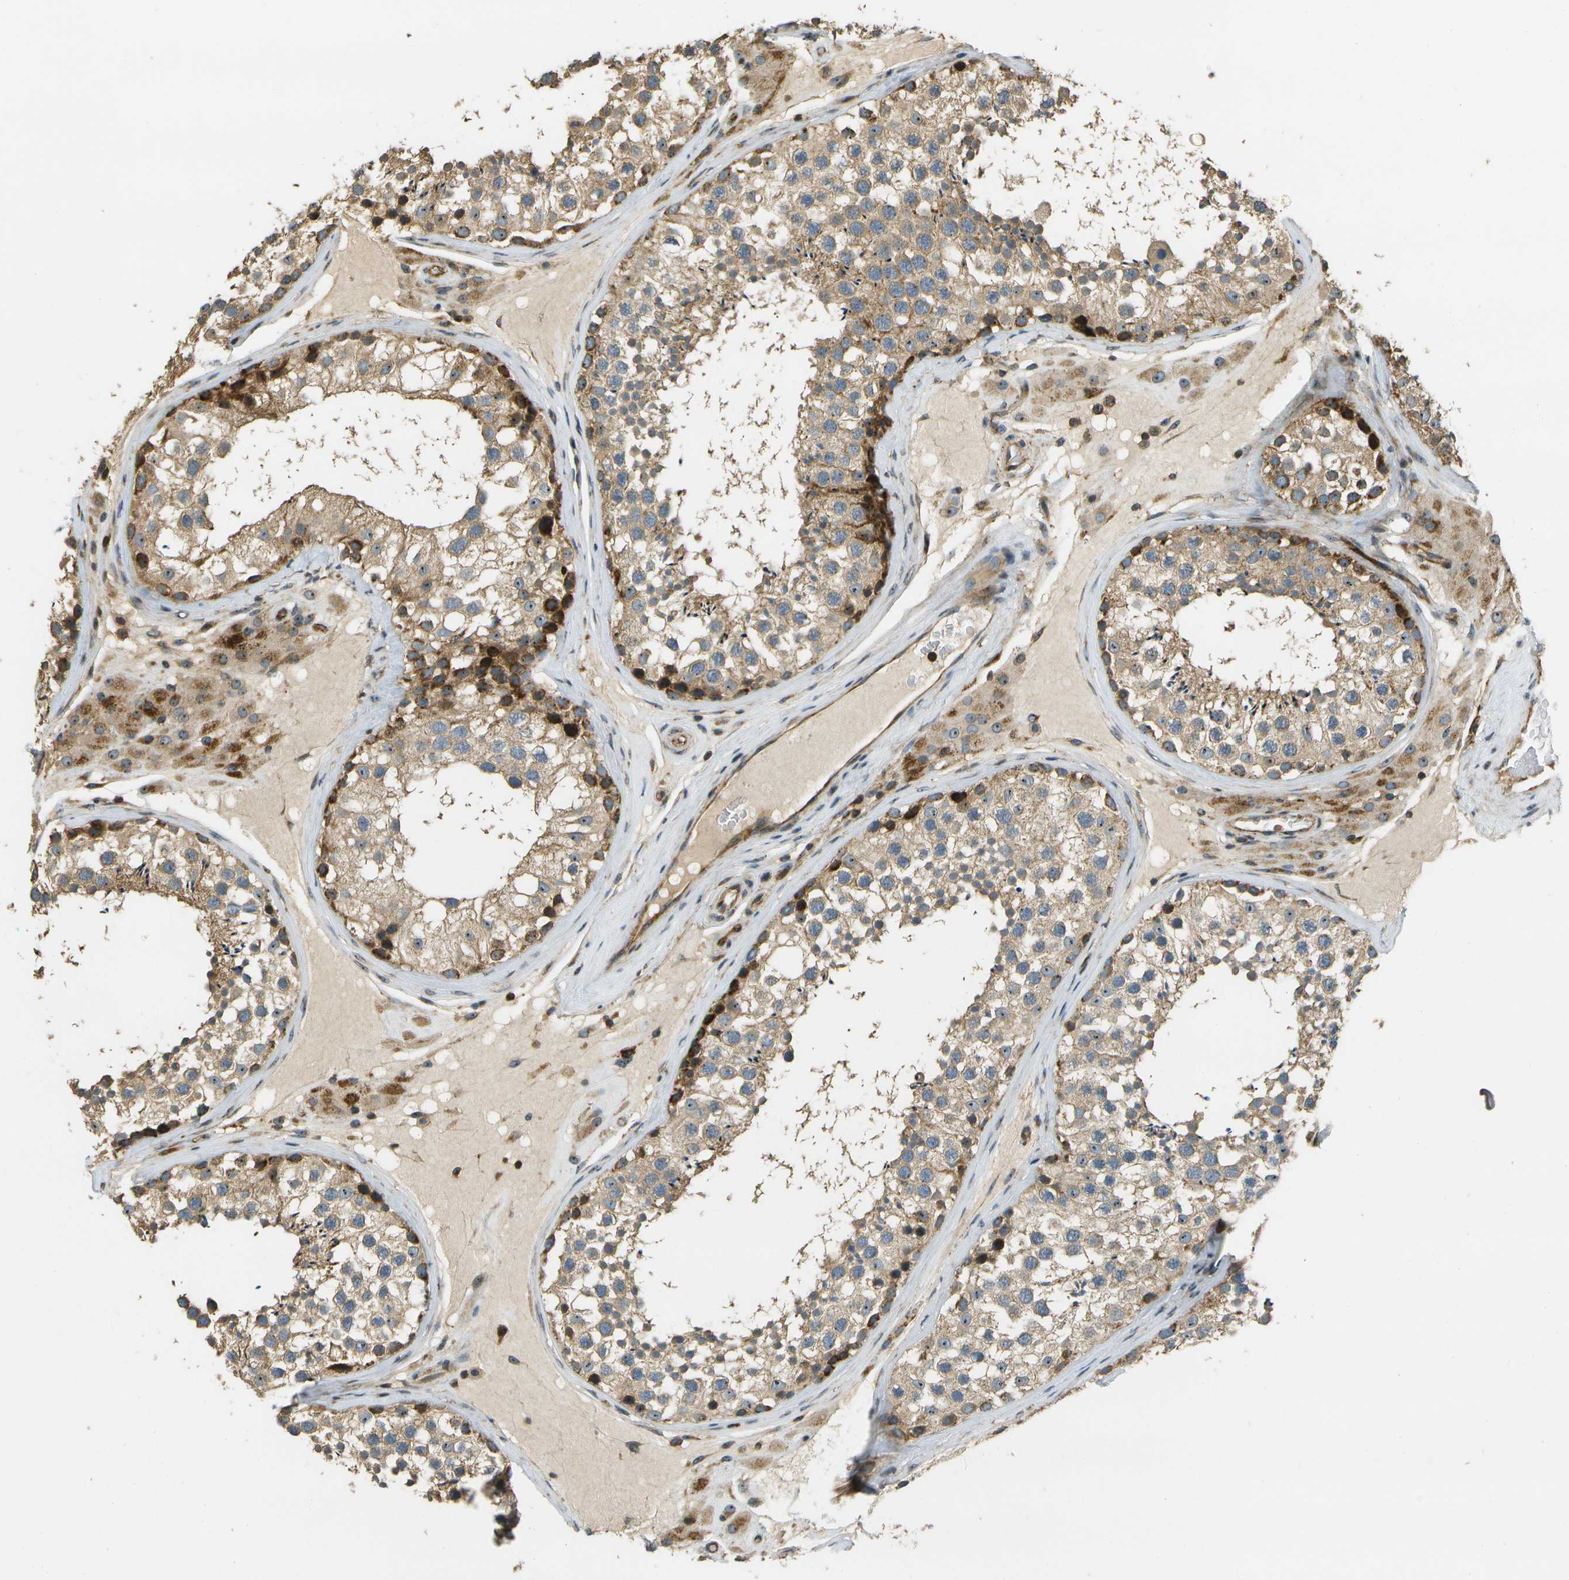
{"staining": {"intensity": "moderate", "quantity": ">75%", "location": "cytoplasmic/membranous,nuclear"}, "tissue": "testis", "cell_type": "Cells in seminiferous ducts", "image_type": "normal", "snomed": [{"axis": "morphology", "description": "Normal tissue, NOS"}, {"axis": "topography", "description": "Testis"}], "caption": "This photomicrograph demonstrates immunohistochemistry staining of normal human testis, with medium moderate cytoplasmic/membranous,nuclear expression in approximately >75% of cells in seminiferous ducts.", "gene": "LRP12", "patient": {"sex": "male", "age": 46}}